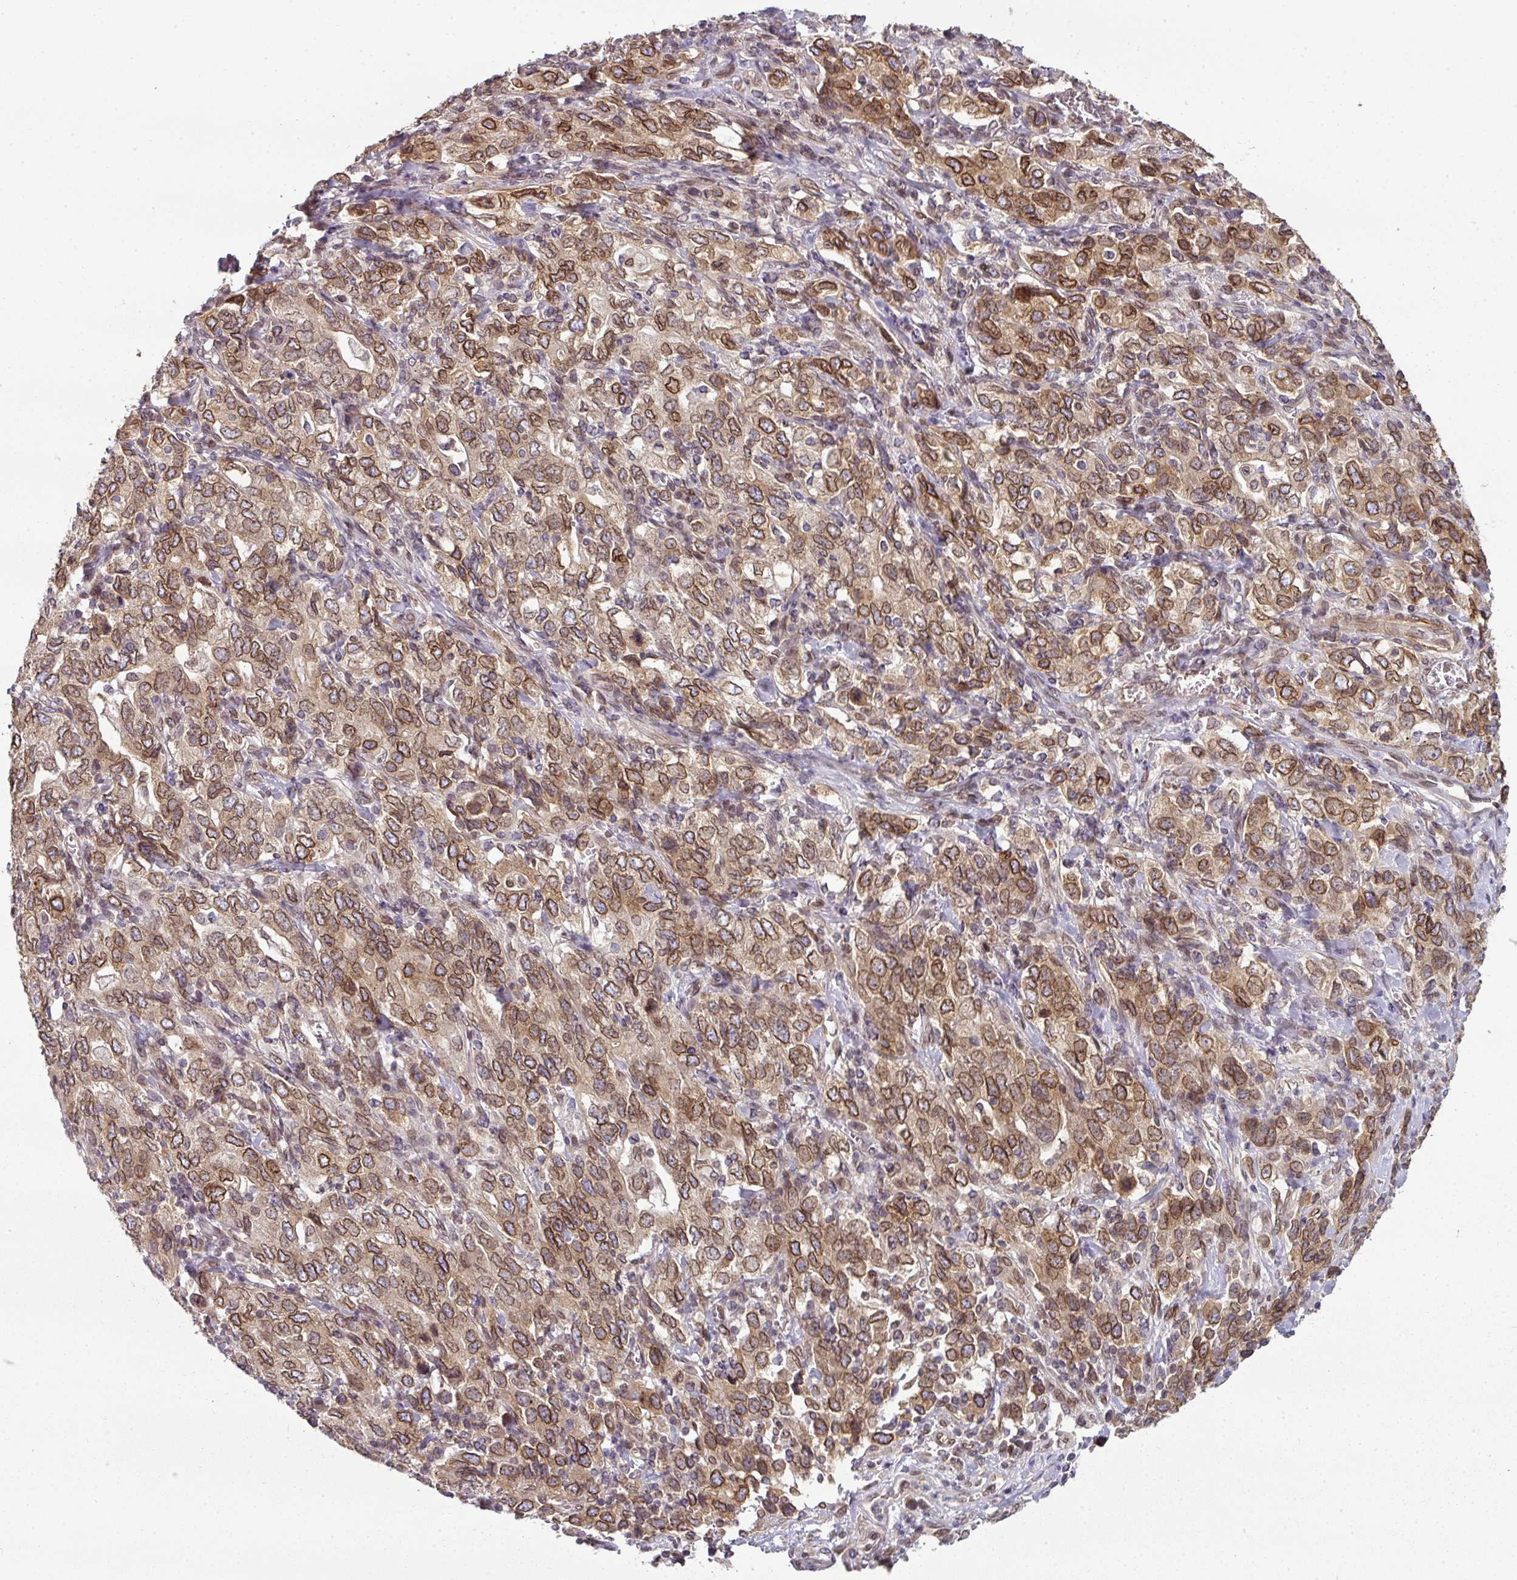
{"staining": {"intensity": "strong", "quantity": ">75%", "location": "cytoplasmic/membranous,nuclear"}, "tissue": "stomach cancer", "cell_type": "Tumor cells", "image_type": "cancer", "snomed": [{"axis": "morphology", "description": "Adenocarcinoma, NOS"}, {"axis": "topography", "description": "Stomach, upper"}, {"axis": "topography", "description": "Stomach"}], "caption": "IHC histopathology image of stomach cancer stained for a protein (brown), which exhibits high levels of strong cytoplasmic/membranous and nuclear expression in approximately >75% of tumor cells.", "gene": "RANGAP1", "patient": {"sex": "male", "age": 62}}